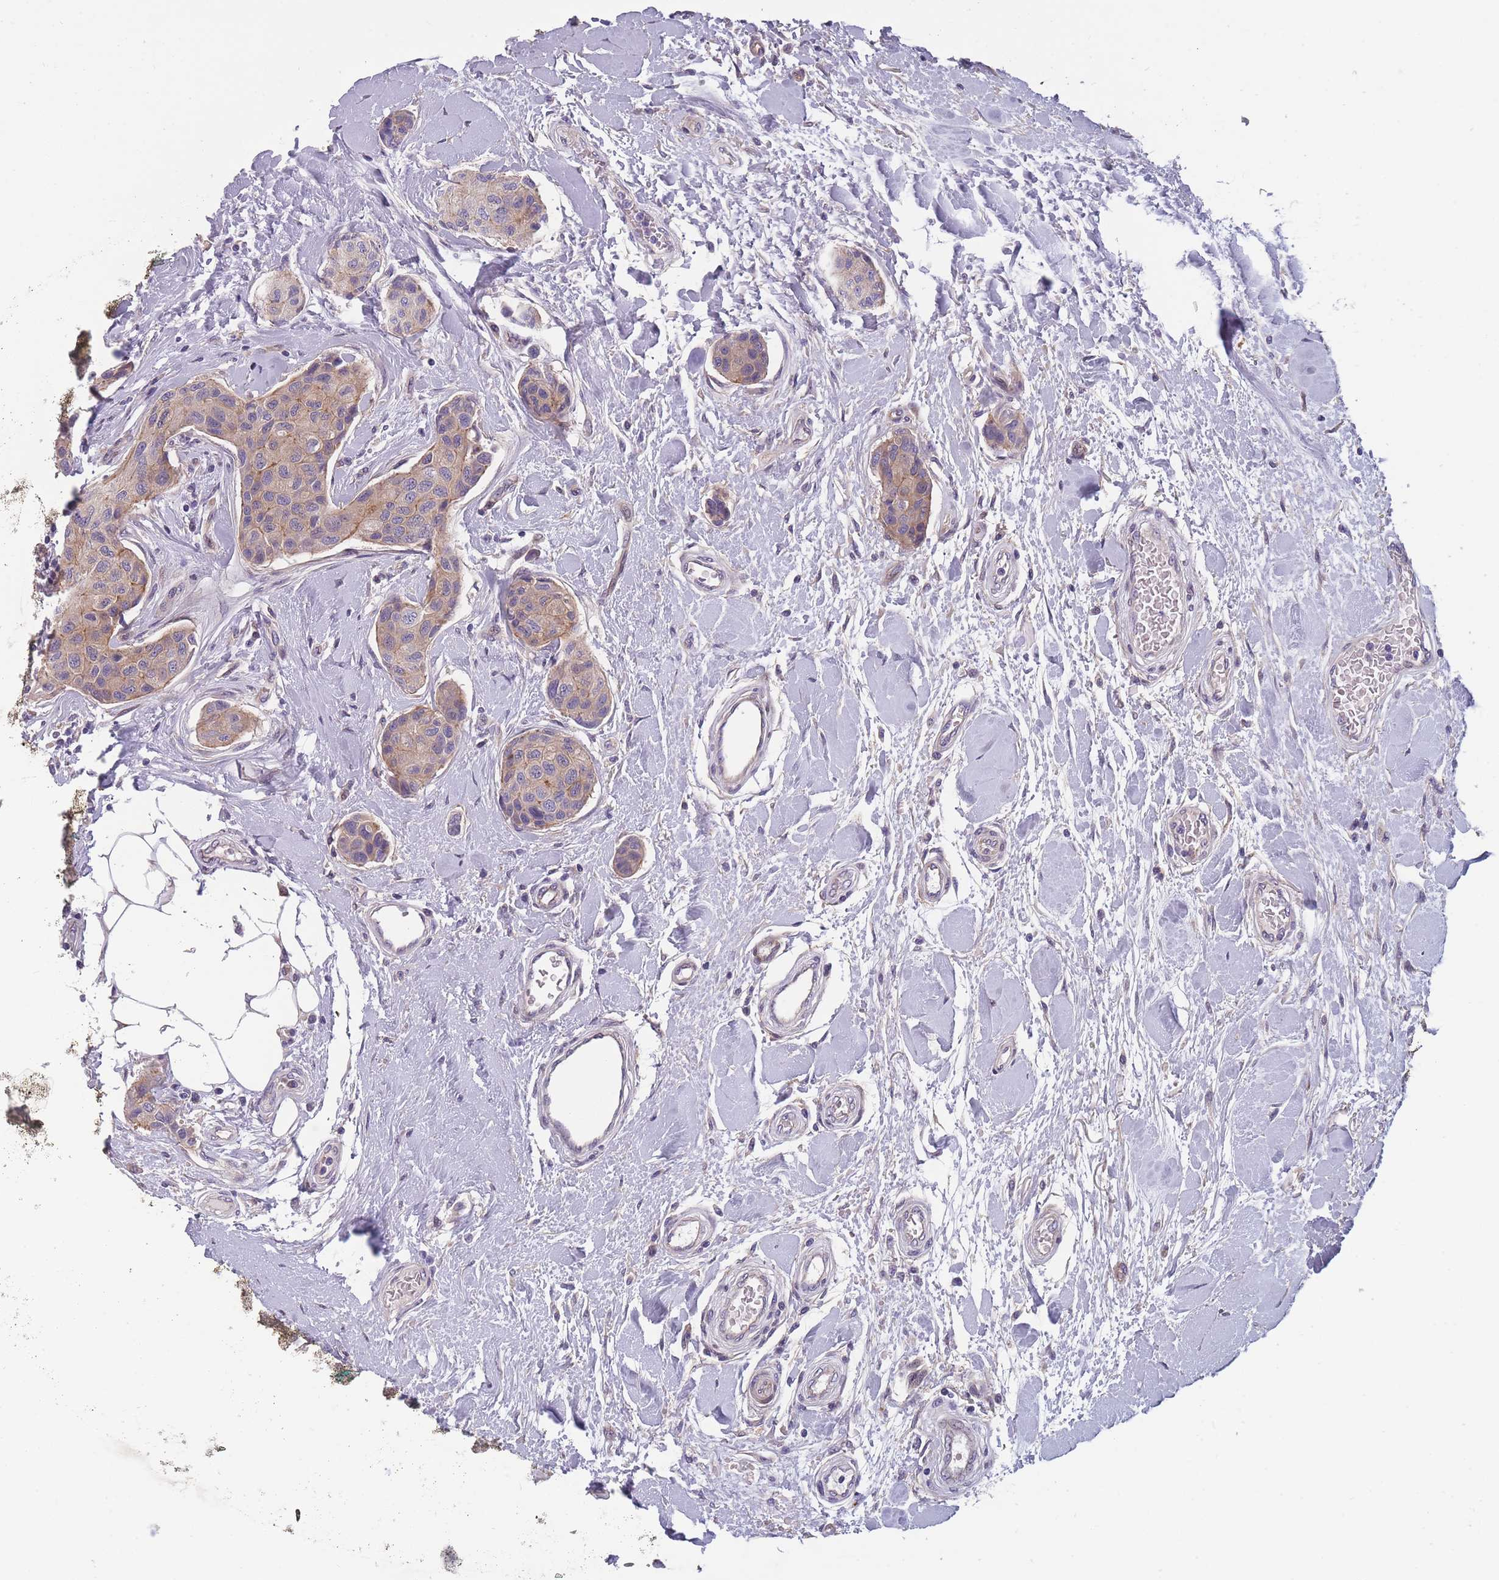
{"staining": {"intensity": "moderate", "quantity": "<25%", "location": "cytoplasmic/membranous"}, "tissue": "breast cancer", "cell_type": "Tumor cells", "image_type": "cancer", "snomed": [{"axis": "morphology", "description": "Duct carcinoma"}, {"axis": "topography", "description": "Breast"}, {"axis": "topography", "description": "Lymph node"}], "caption": "Human breast cancer stained with a protein marker shows moderate staining in tumor cells.", "gene": "FAM83F", "patient": {"sex": "female", "age": 80}}